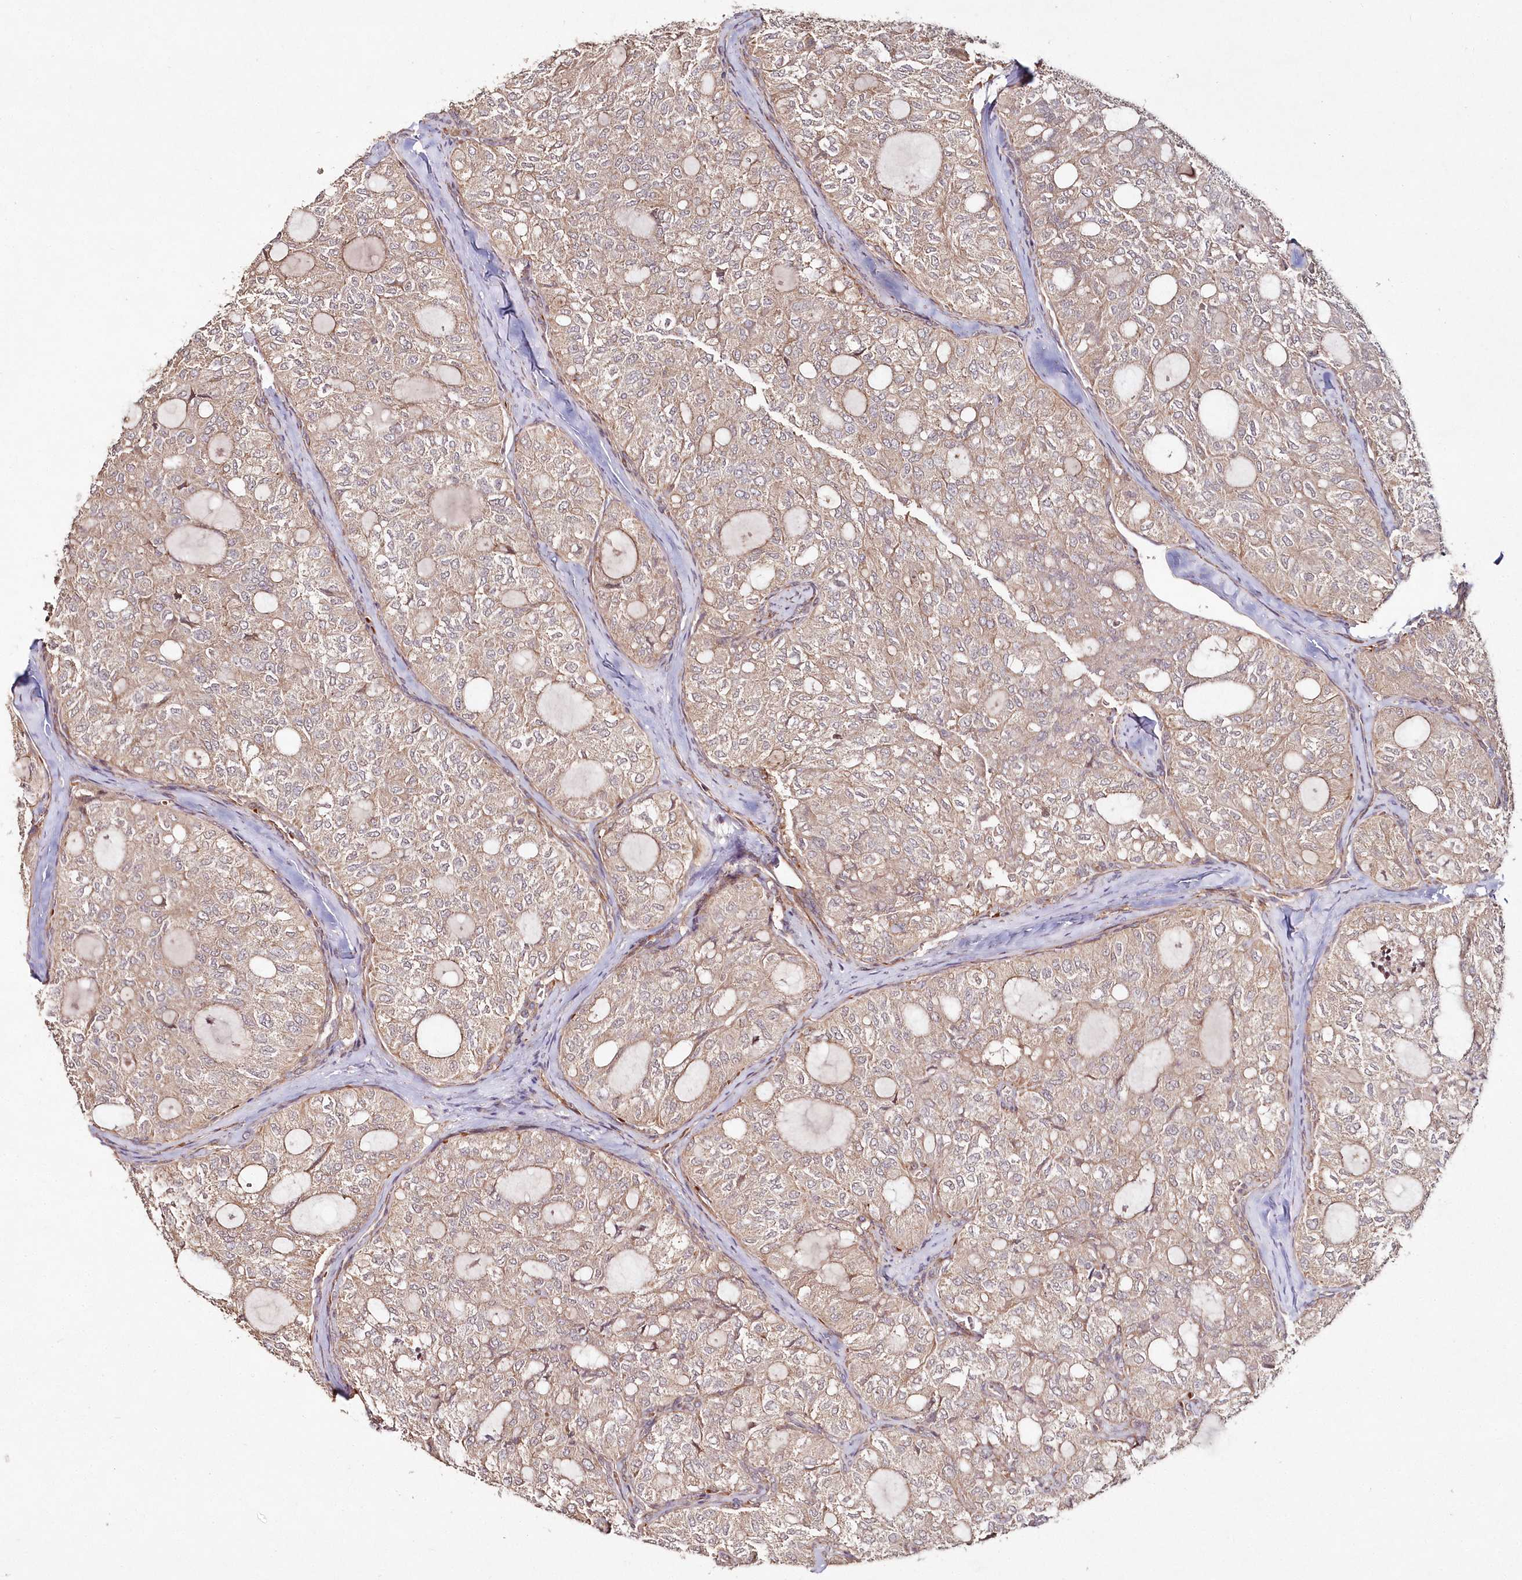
{"staining": {"intensity": "moderate", "quantity": ">75%", "location": "cytoplasmic/membranous"}, "tissue": "thyroid cancer", "cell_type": "Tumor cells", "image_type": "cancer", "snomed": [{"axis": "morphology", "description": "Follicular adenoma carcinoma, NOS"}, {"axis": "topography", "description": "Thyroid gland"}], "caption": "High-power microscopy captured an immunohistochemistry (IHC) histopathology image of thyroid follicular adenoma carcinoma, revealing moderate cytoplasmic/membranous expression in about >75% of tumor cells. (Stains: DAB in brown, nuclei in blue, Microscopy: brightfield microscopy at high magnification).", "gene": "HYCC2", "patient": {"sex": "male", "age": 75}}